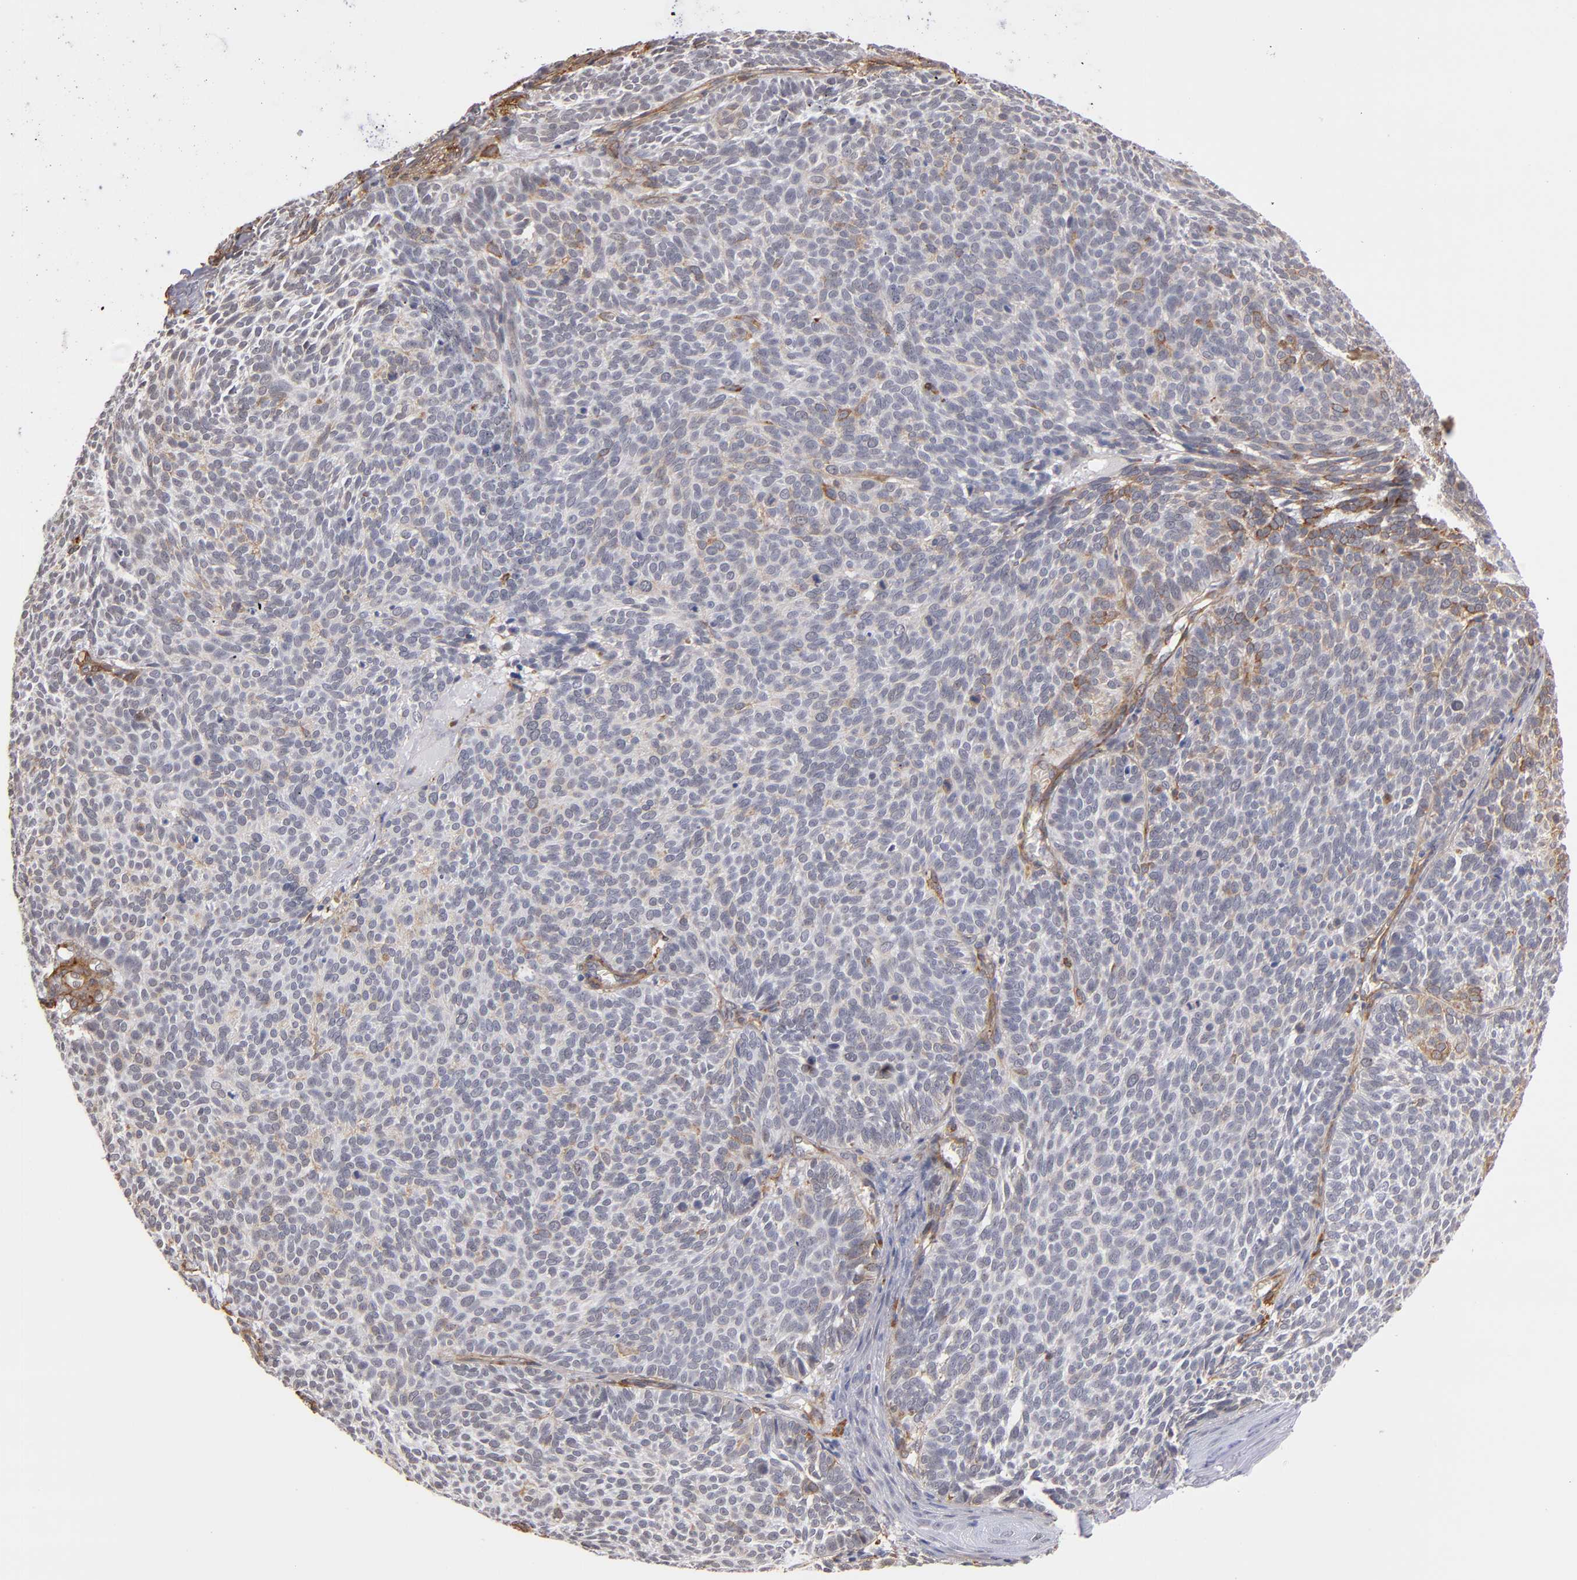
{"staining": {"intensity": "weak", "quantity": "<25%", "location": "cytoplasmic/membranous"}, "tissue": "skin cancer", "cell_type": "Tumor cells", "image_type": "cancer", "snomed": [{"axis": "morphology", "description": "Basal cell carcinoma"}, {"axis": "topography", "description": "Skin"}], "caption": "Micrograph shows no protein staining in tumor cells of skin cancer tissue. The staining was performed using DAB (3,3'-diaminobenzidine) to visualize the protein expression in brown, while the nuclei were stained in blue with hematoxylin (Magnification: 20x).", "gene": "LAMC1", "patient": {"sex": "male", "age": 63}}